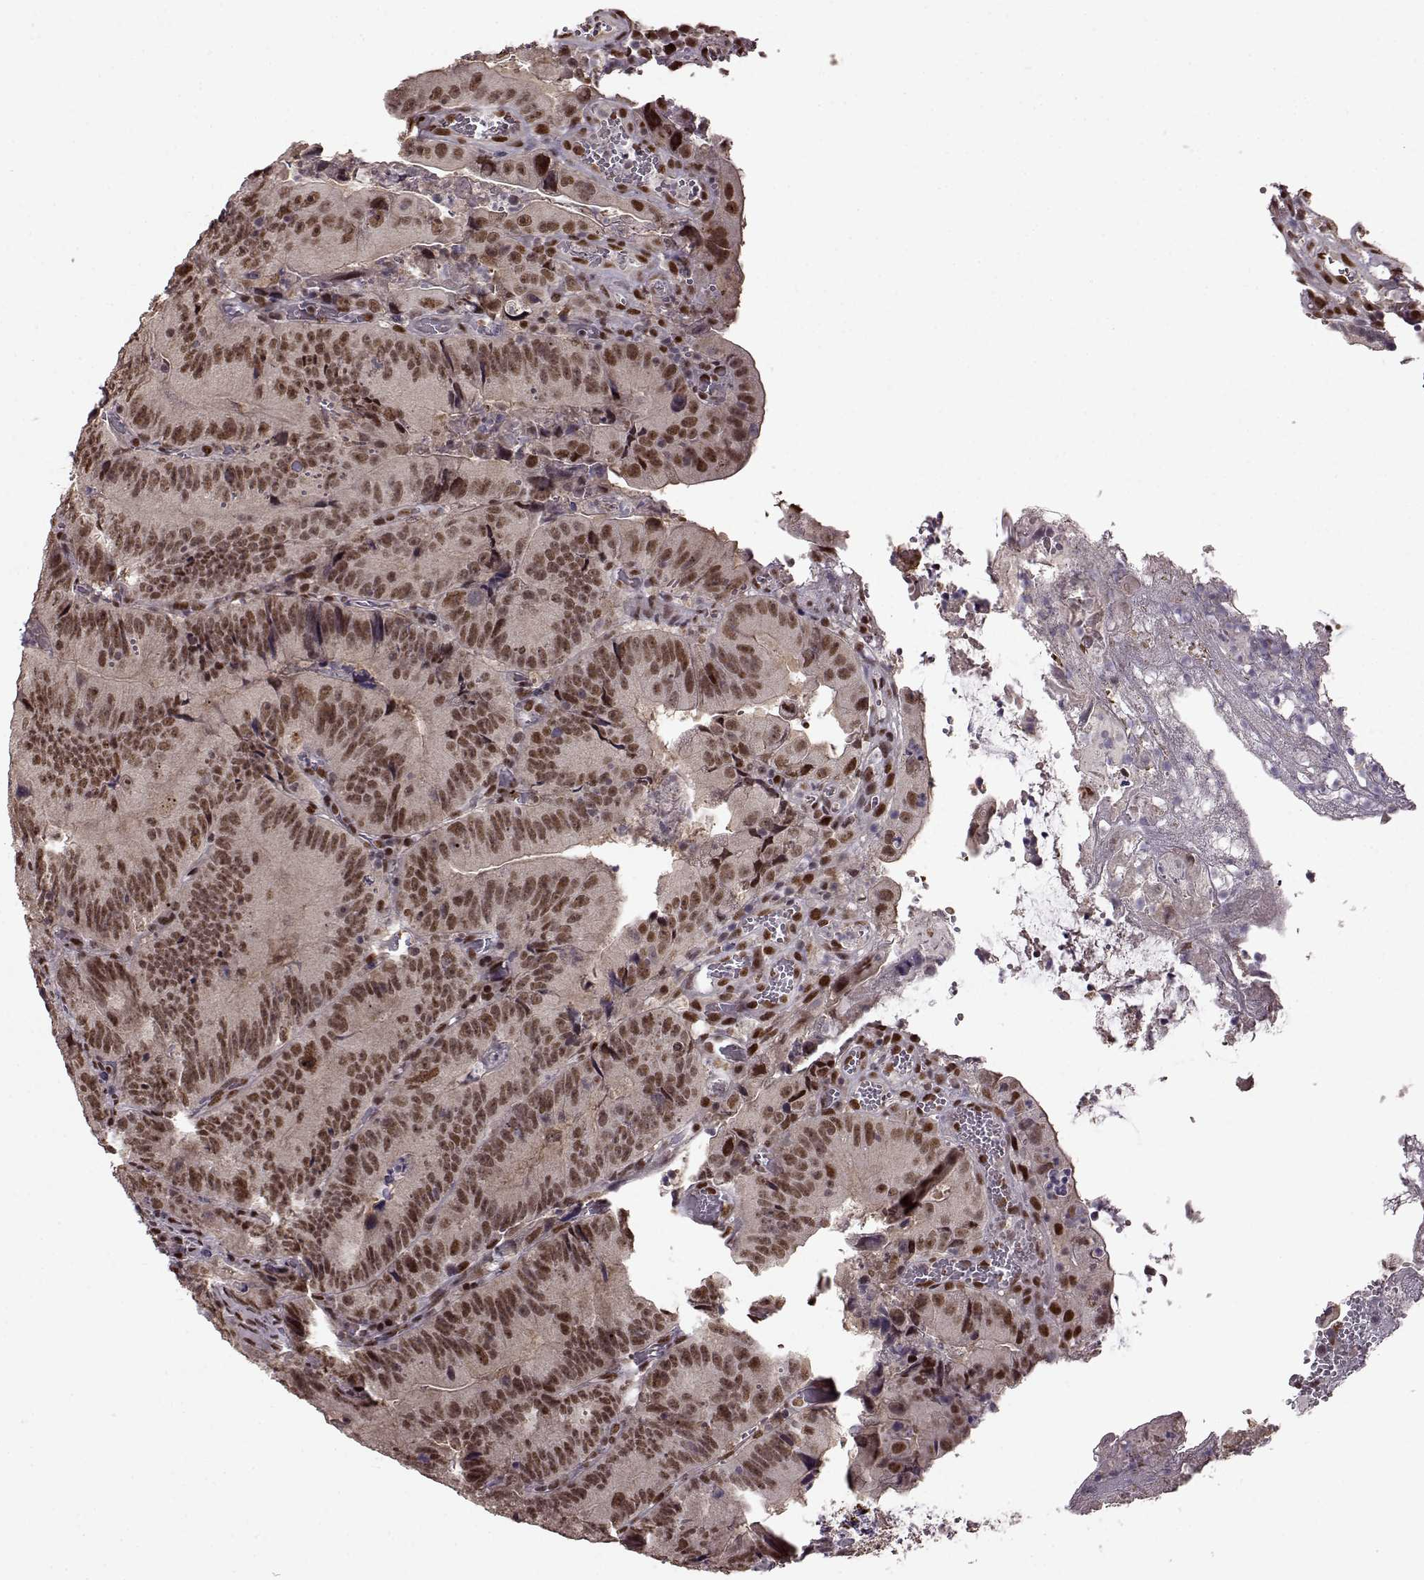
{"staining": {"intensity": "moderate", "quantity": ">75%", "location": "nuclear"}, "tissue": "colorectal cancer", "cell_type": "Tumor cells", "image_type": "cancer", "snomed": [{"axis": "morphology", "description": "Adenocarcinoma, NOS"}, {"axis": "topography", "description": "Colon"}], "caption": "This histopathology image reveals IHC staining of human colorectal cancer (adenocarcinoma), with medium moderate nuclear positivity in approximately >75% of tumor cells.", "gene": "FTO", "patient": {"sex": "female", "age": 86}}